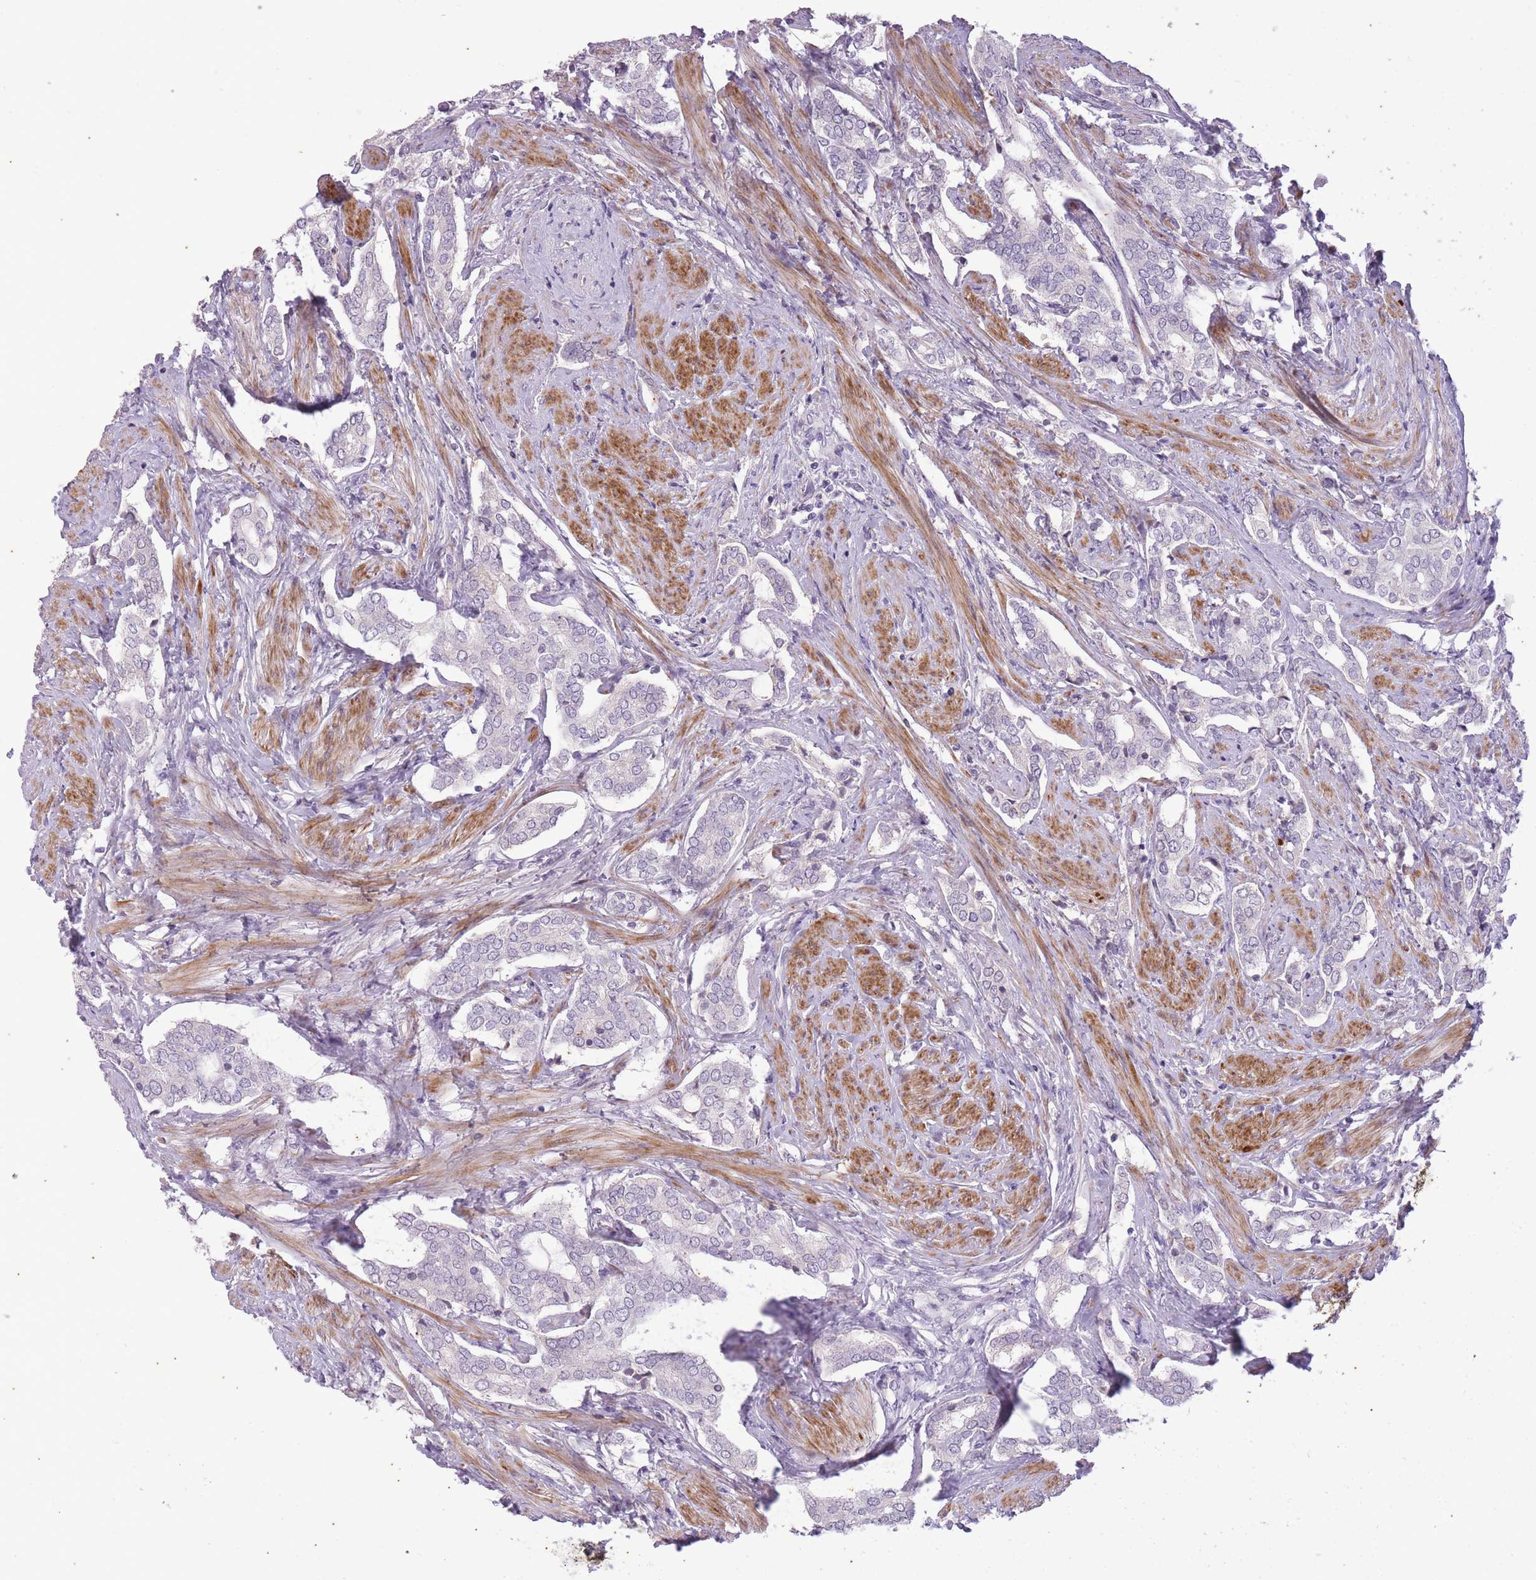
{"staining": {"intensity": "negative", "quantity": "none", "location": "none"}, "tissue": "prostate cancer", "cell_type": "Tumor cells", "image_type": "cancer", "snomed": [{"axis": "morphology", "description": "Adenocarcinoma, High grade"}, {"axis": "topography", "description": "Prostate"}], "caption": "Histopathology image shows no significant protein staining in tumor cells of prostate cancer.", "gene": "CNTNAP3", "patient": {"sex": "male", "age": 71}}